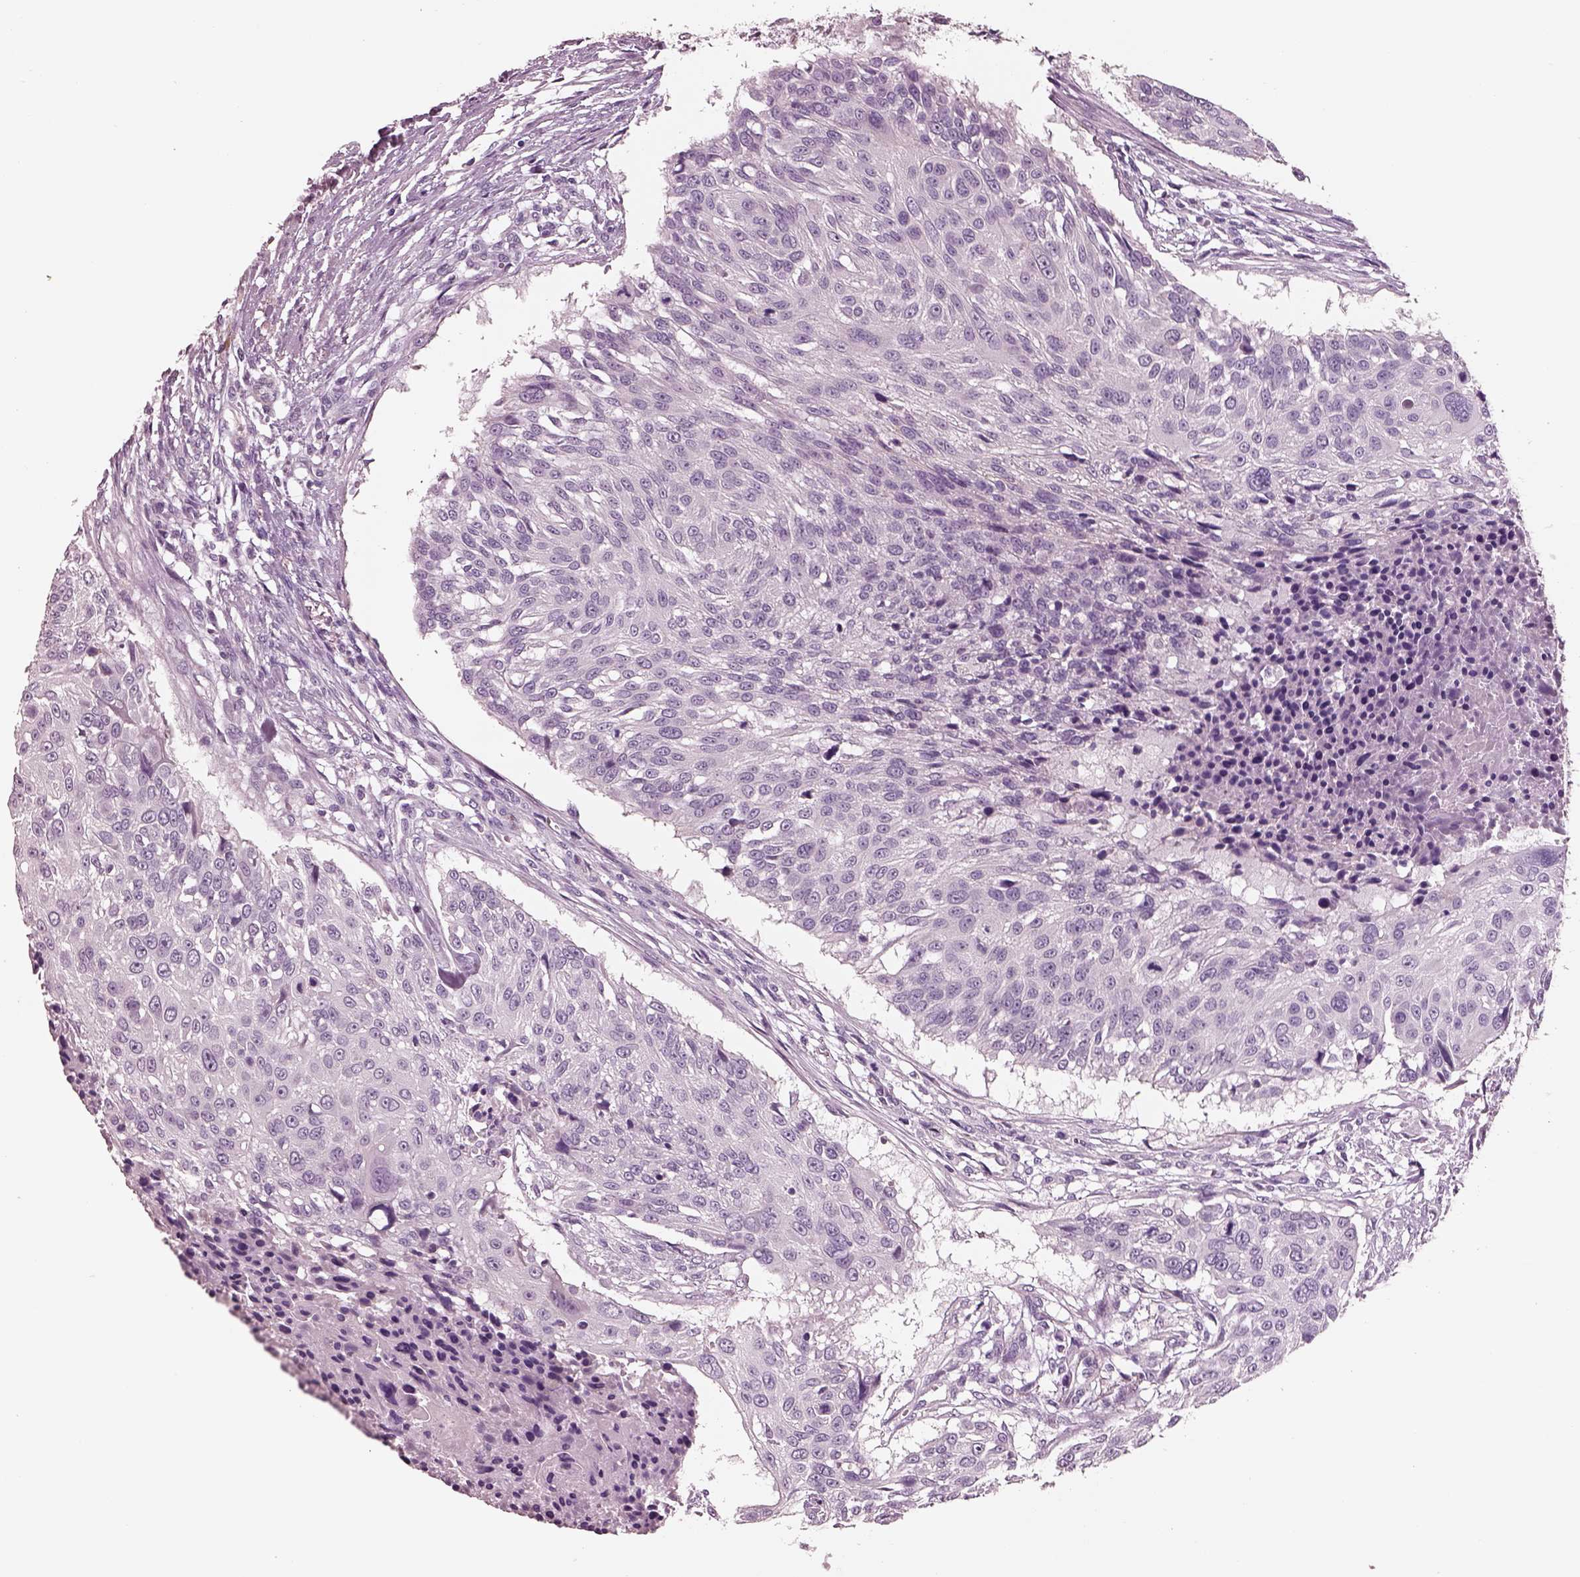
{"staining": {"intensity": "negative", "quantity": "none", "location": "none"}, "tissue": "urothelial cancer", "cell_type": "Tumor cells", "image_type": "cancer", "snomed": [{"axis": "morphology", "description": "Urothelial carcinoma, NOS"}, {"axis": "topography", "description": "Urinary bladder"}], "caption": "The histopathology image reveals no significant staining in tumor cells of transitional cell carcinoma.", "gene": "IGLL1", "patient": {"sex": "male", "age": 55}}